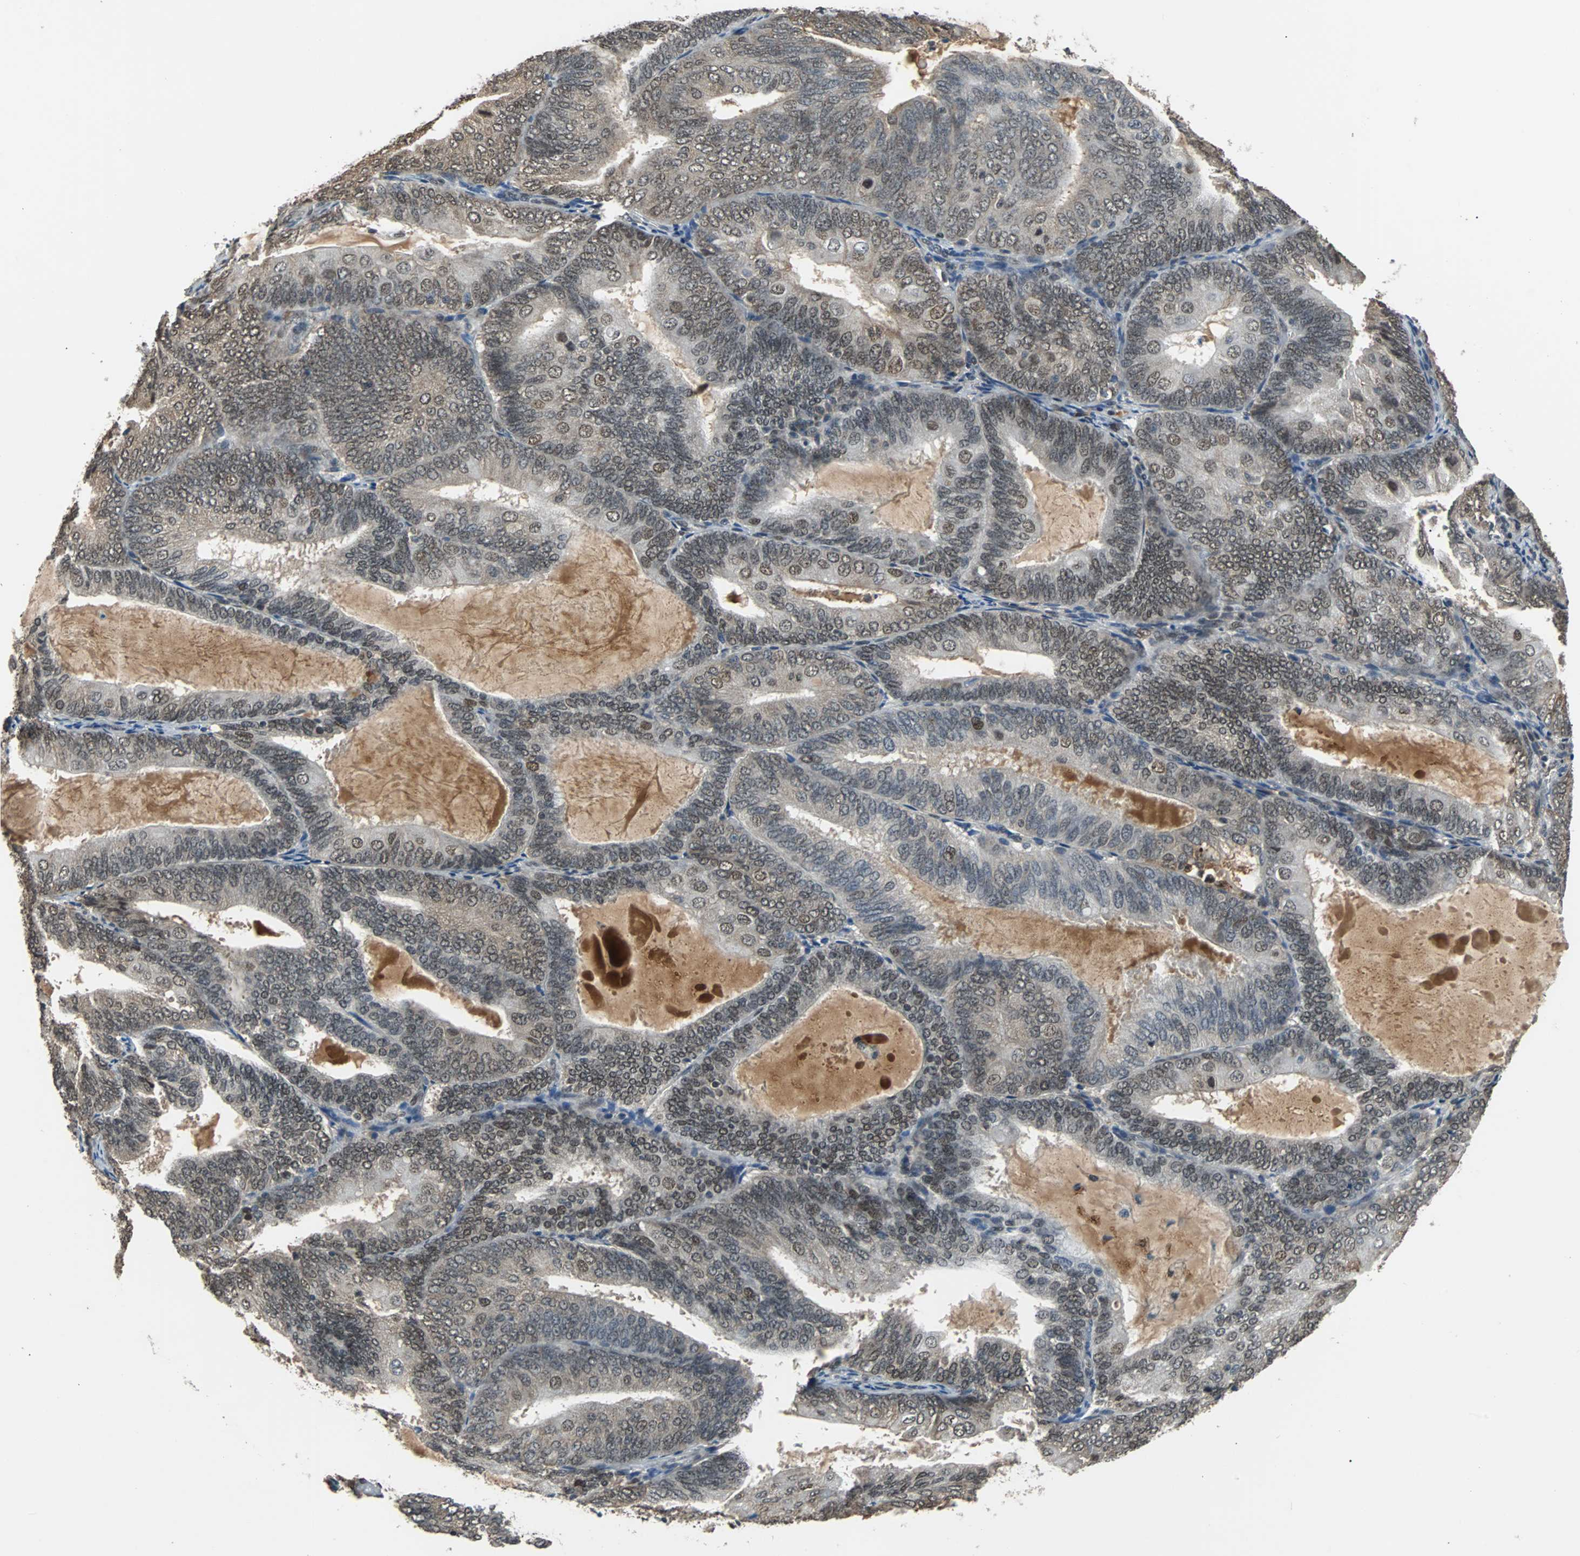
{"staining": {"intensity": "weak", "quantity": "25%-75%", "location": "cytoplasmic/membranous,nuclear"}, "tissue": "endometrial cancer", "cell_type": "Tumor cells", "image_type": "cancer", "snomed": [{"axis": "morphology", "description": "Adenocarcinoma, NOS"}, {"axis": "topography", "description": "Endometrium"}], "caption": "A histopathology image showing weak cytoplasmic/membranous and nuclear expression in about 25%-75% of tumor cells in endometrial adenocarcinoma, as visualized by brown immunohistochemical staining.", "gene": "PHC1", "patient": {"sex": "female", "age": 81}}